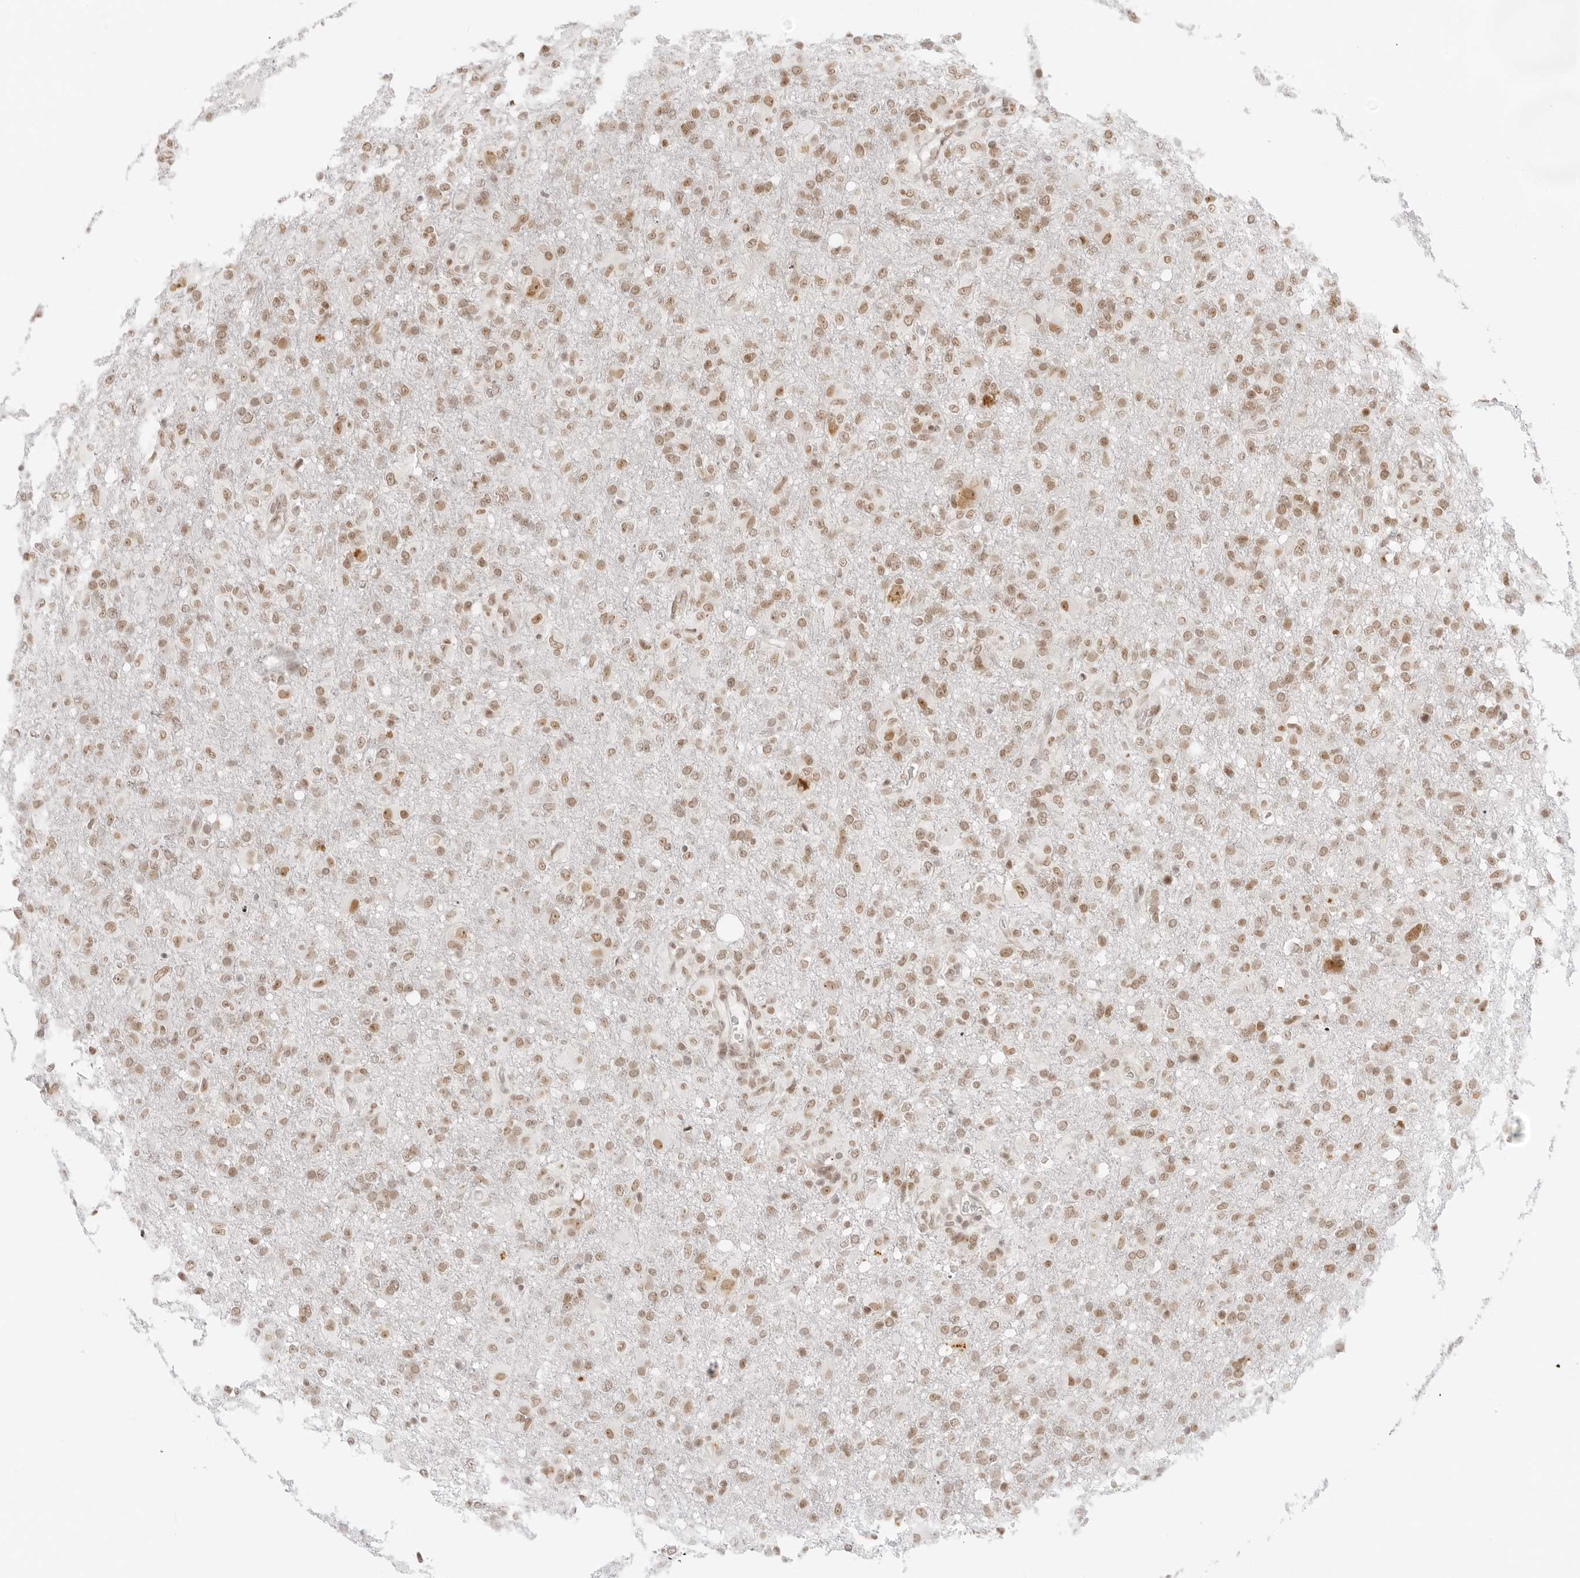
{"staining": {"intensity": "moderate", "quantity": ">75%", "location": "nuclear"}, "tissue": "glioma", "cell_type": "Tumor cells", "image_type": "cancer", "snomed": [{"axis": "morphology", "description": "Glioma, malignant, High grade"}, {"axis": "topography", "description": "Brain"}], "caption": "Malignant high-grade glioma tissue demonstrates moderate nuclear expression in about >75% of tumor cells", "gene": "RCC1", "patient": {"sex": "female", "age": 57}}